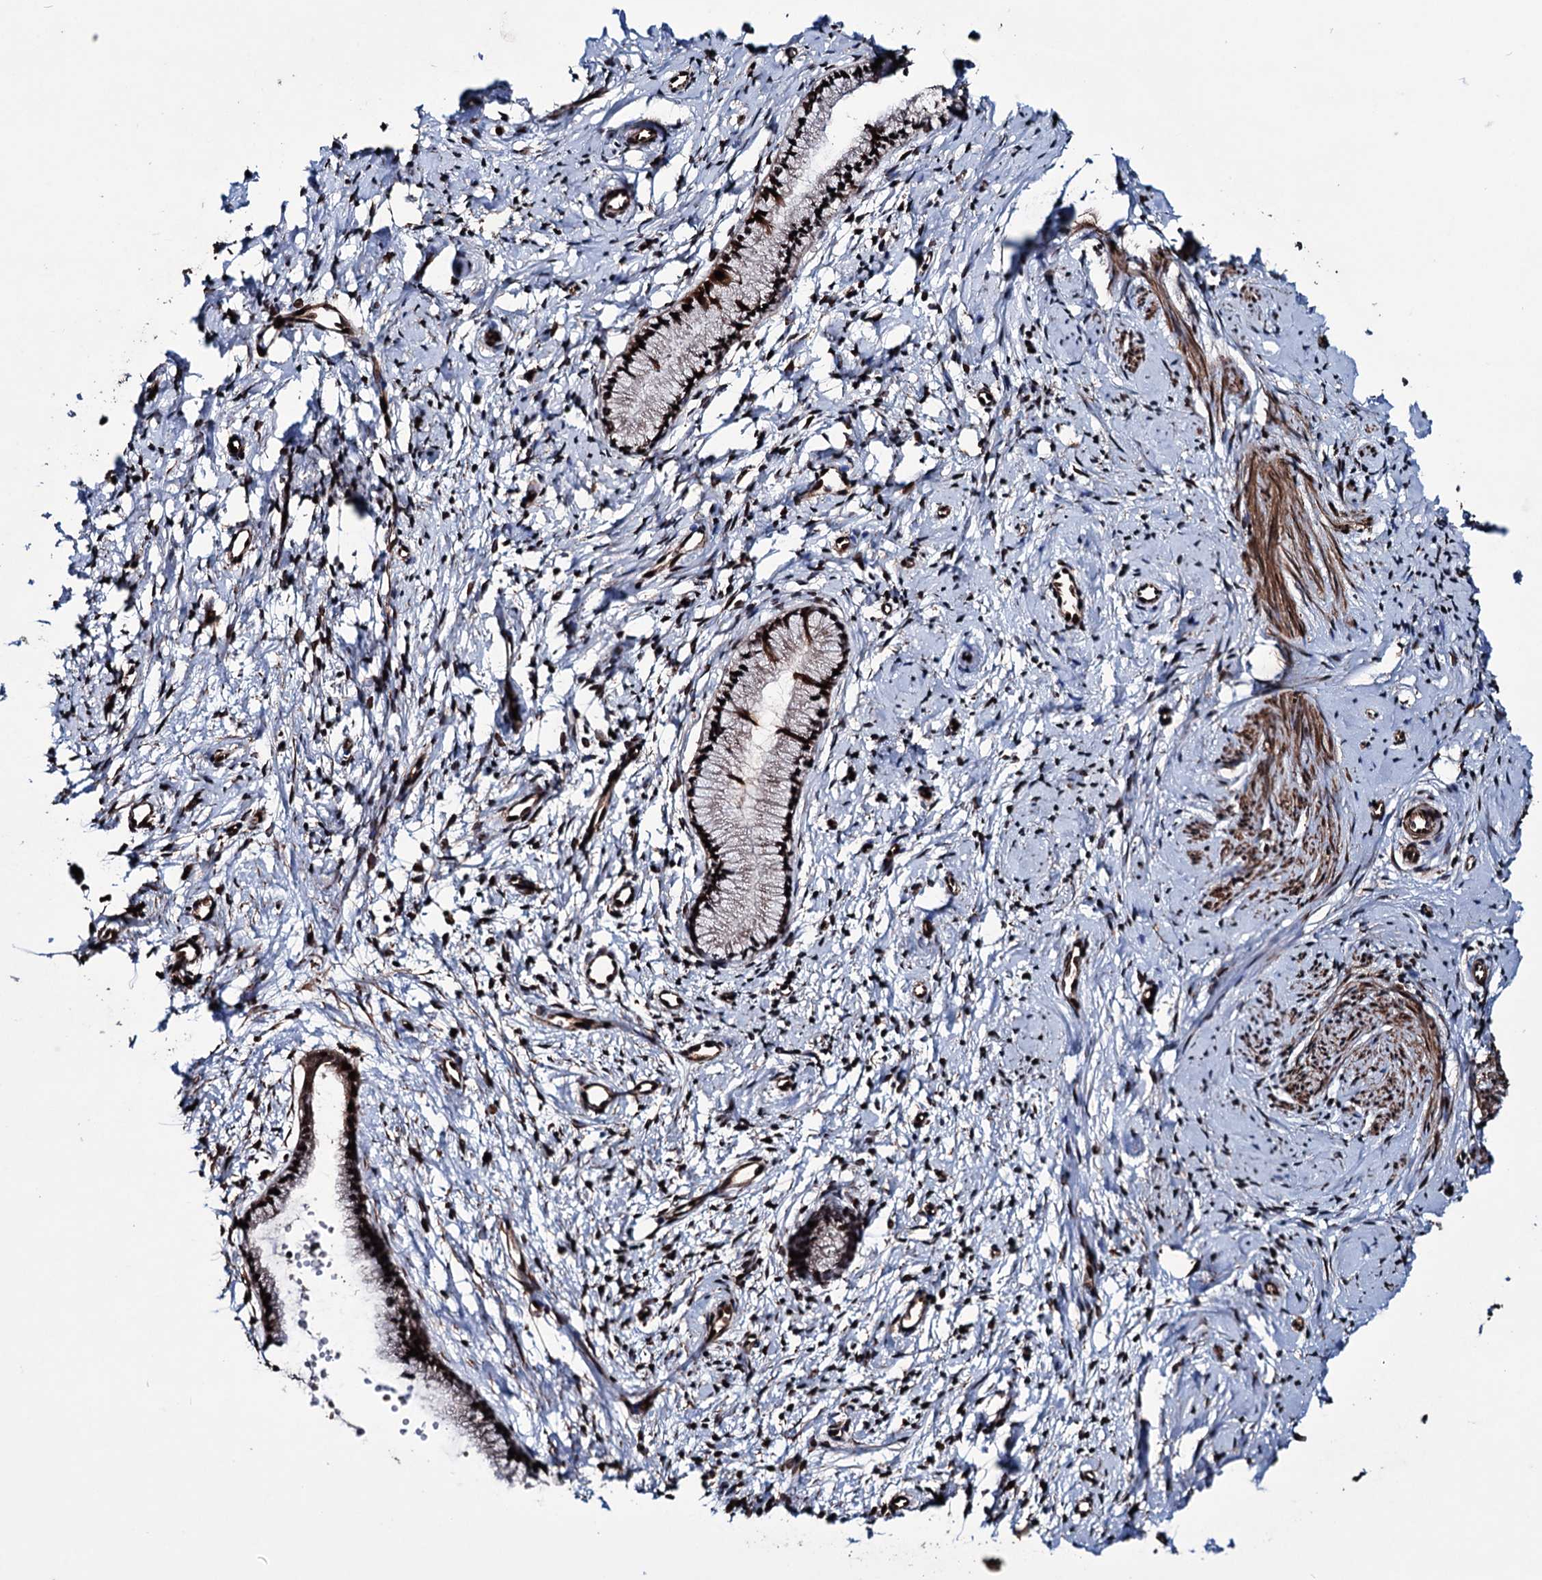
{"staining": {"intensity": "strong", "quantity": ">75%", "location": "cytoplasmic/membranous,nuclear"}, "tissue": "cervix", "cell_type": "Glandular cells", "image_type": "normal", "snomed": [{"axis": "morphology", "description": "Normal tissue, NOS"}, {"axis": "topography", "description": "Cervix"}], "caption": "Unremarkable cervix was stained to show a protein in brown. There is high levels of strong cytoplasmic/membranous,nuclear staining in about >75% of glandular cells. (DAB (3,3'-diaminobenzidine) = brown stain, brightfield microscopy at high magnification).", "gene": "EYA4", "patient": {"sex": "female", "age": 57}}